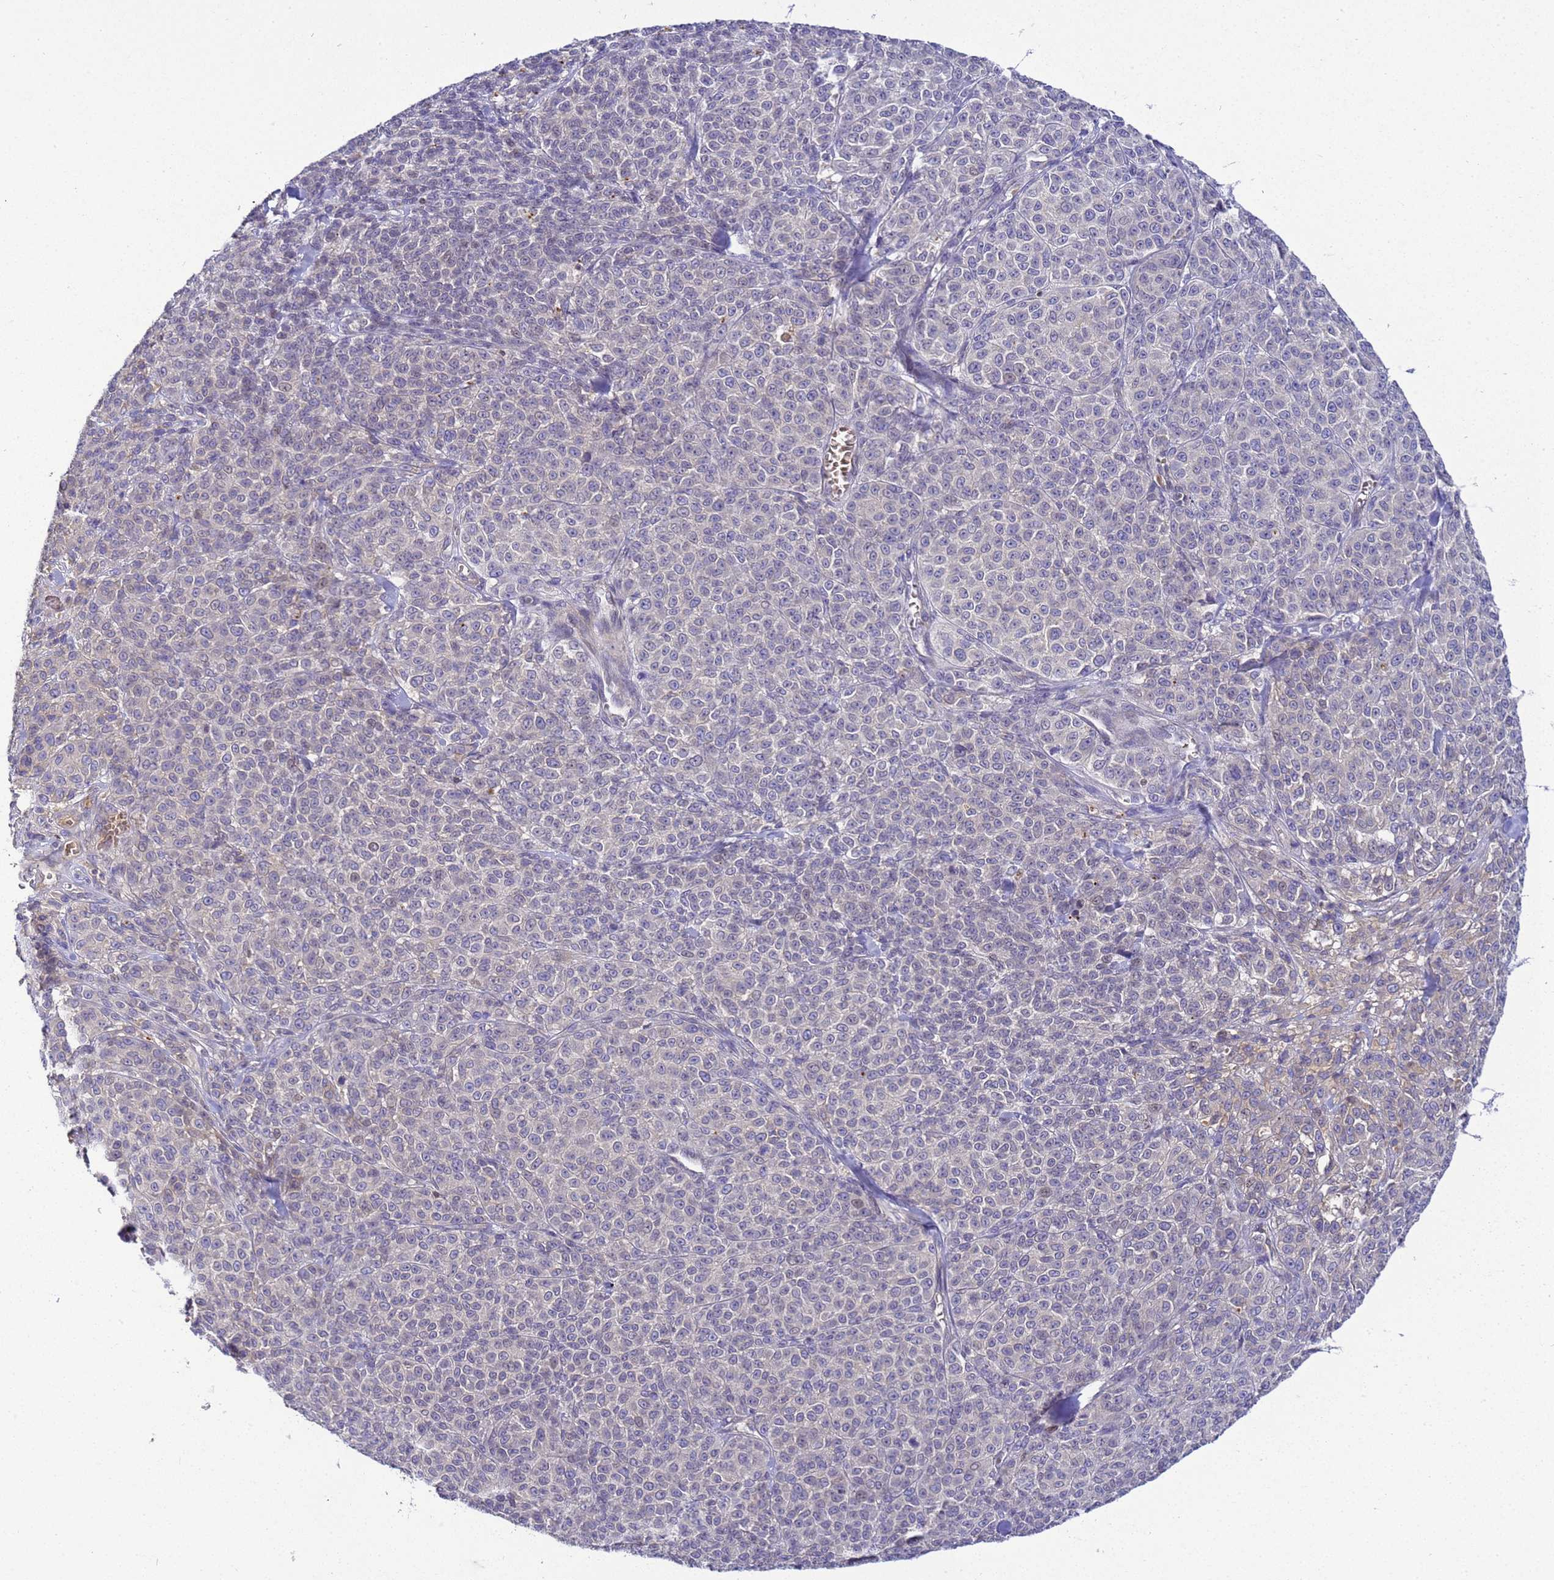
{"staining": {"intensity": "negative", "quantity": "none", "location": "none"}, "tissue": "melanoma", "cell_type": "Tumor cells", "image_type": "cancer", "snomed": [{"axis": "morphology", "description": "Normal tissue, NOS"}, {"axis": "morphology", "description": "Malignant melanoma, NOS"}, {"axis": "topography", "description": "Skin"}], "caption": "Malignant melanoma stained for a protein using immunohistochemistry (IHC) shows no staining tumor cells.", "gene": "TBCD", "patient": {"sex": "female", "age": 34}}